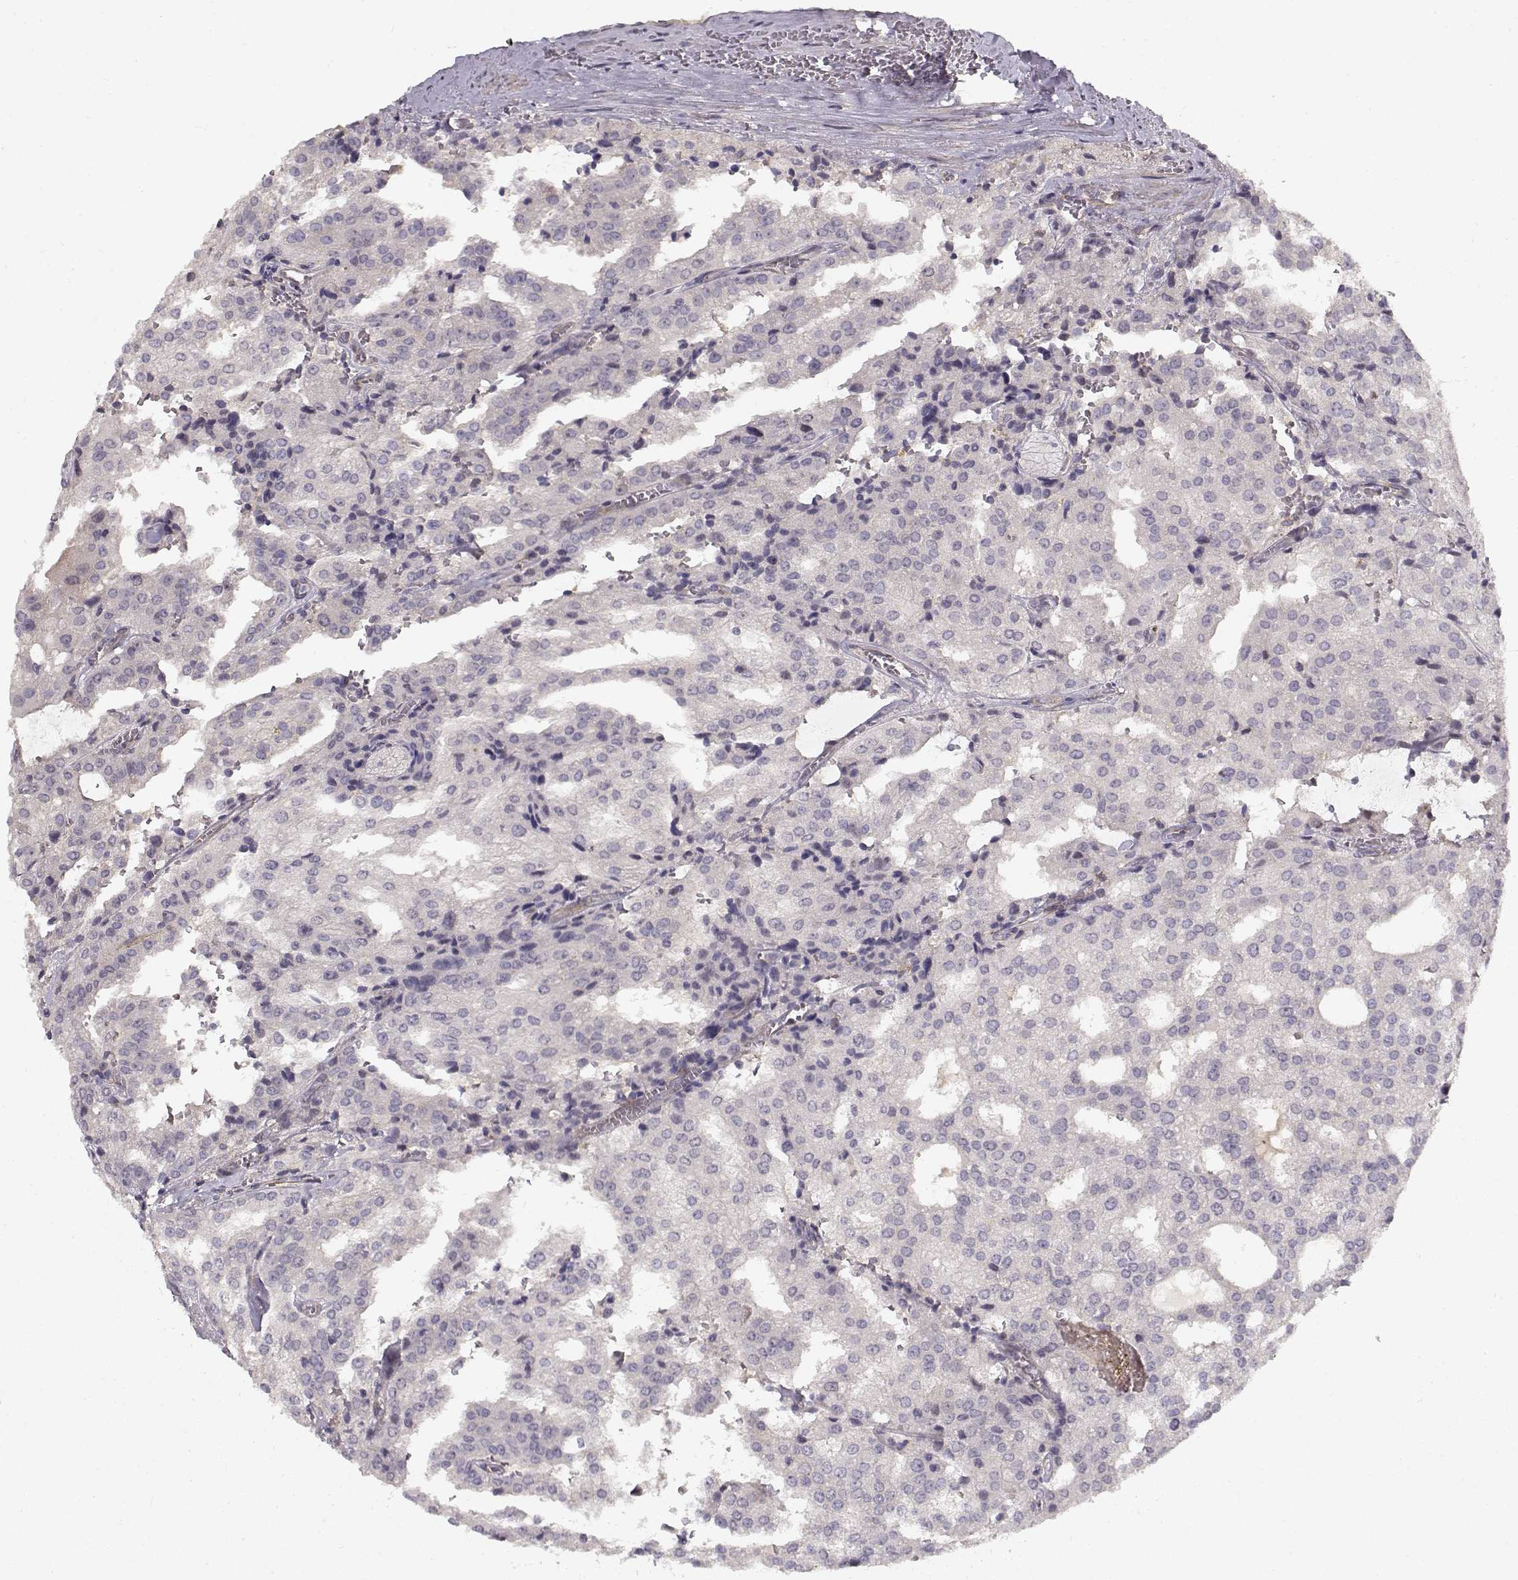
{"staining": {"intensity": "negative", "quantity": "none", "location": "none"}, "tissue": "prostate cancer", "cell_type": "Tumor cells", "image_type": "cancer", "snomed": [{"axis": "morphology", "description": "Adenocarcinoma, High grade"}, {"axis": "topography", "description": "Prostate"}], "caption": "Protein analysis of prostate cancer (adenocarcinoma (high-grade)) displays no significant staining in tumor cells.", "gene": "RGS9BP", "patient": {"sex": "male", "age": 68}}